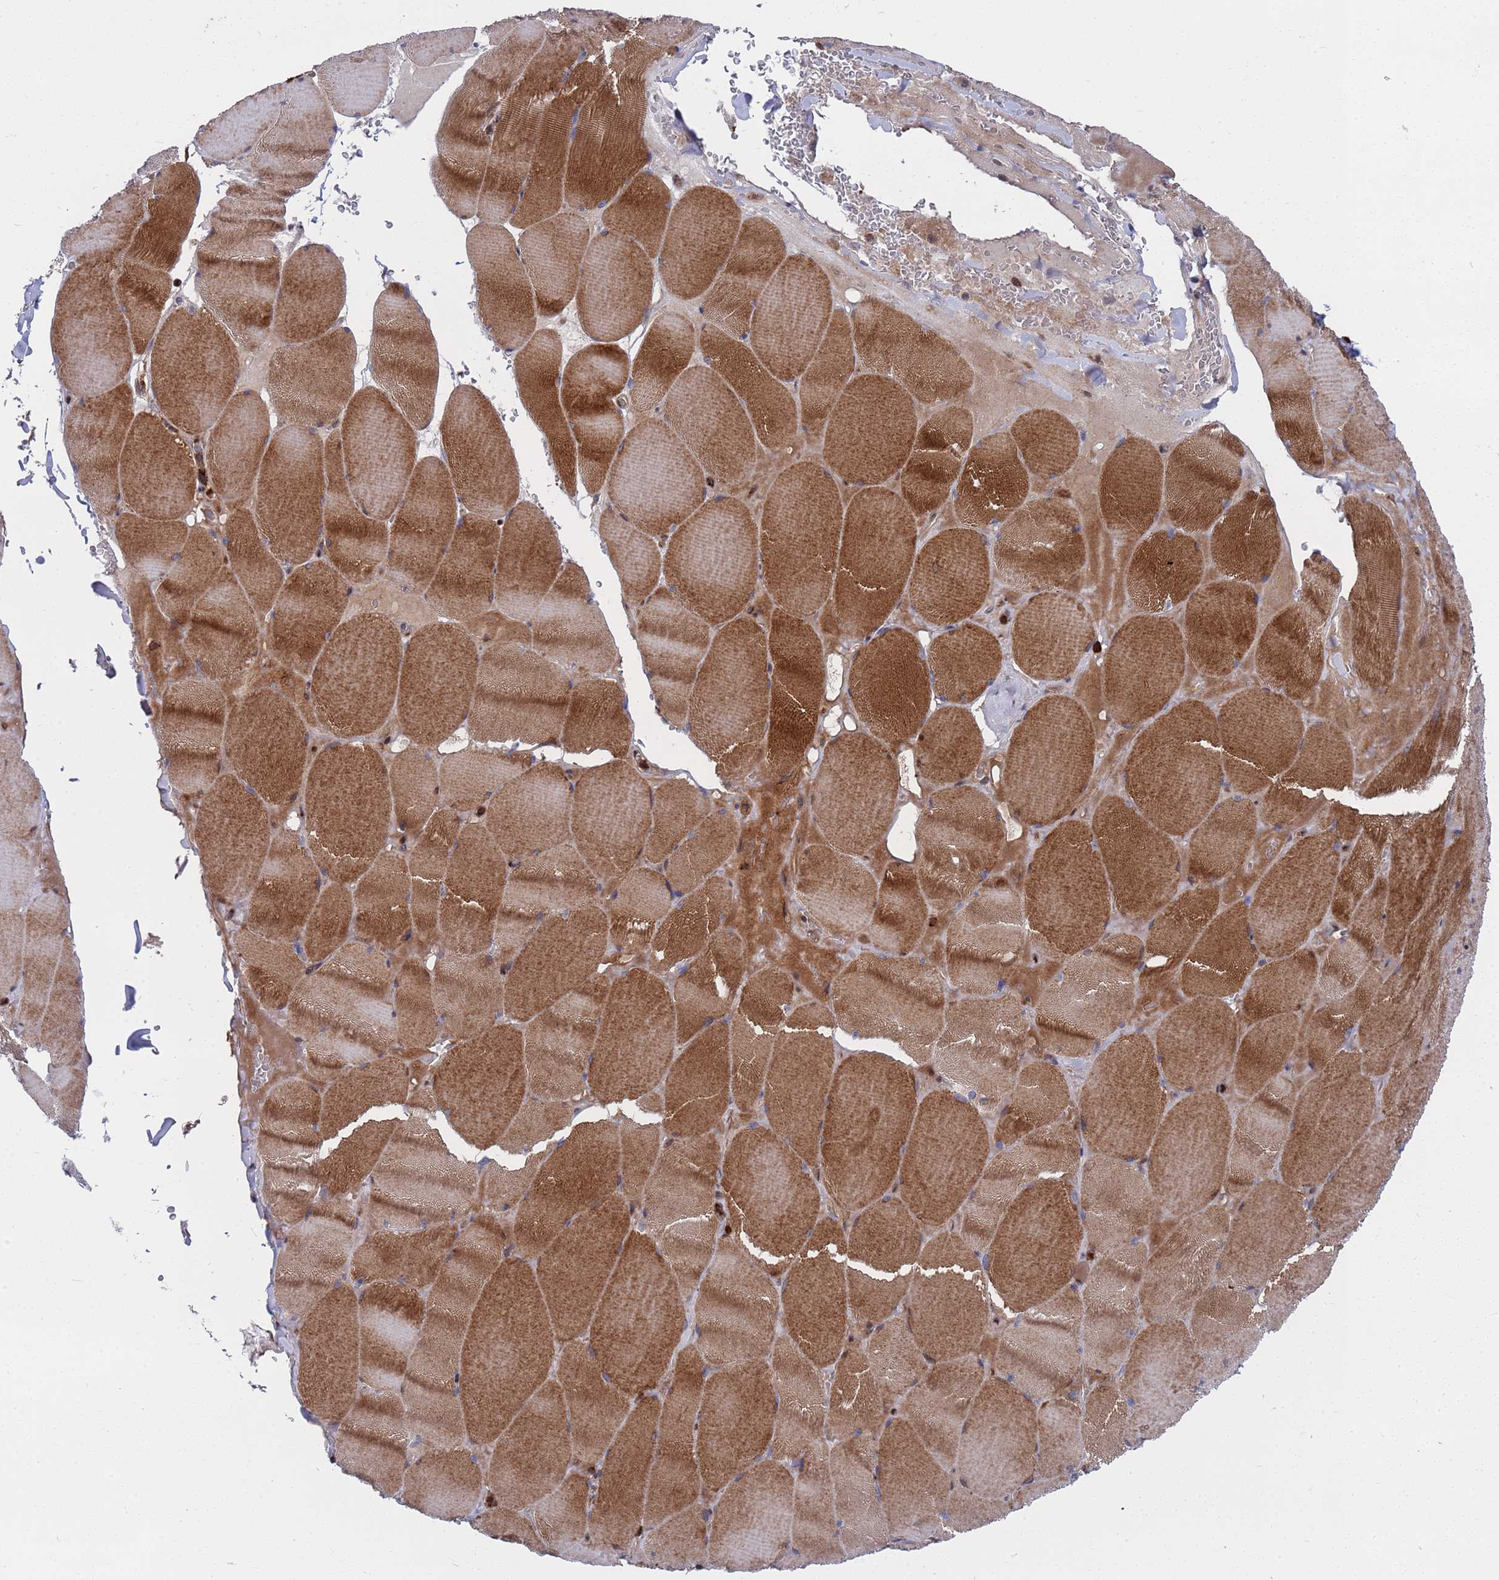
{"staining": {"intensity": "strong", "quantity": ">75%", "location": "cytoplasmic/membranous"}, "tissue": "skeletal muscle", "cell_type": "Myocytes", "image_type": "normal", "snomed": [{"axis": "morphology", "description": "Normal tissue, NOS"}, {"axis": "topography", "description": "Skeletal muscle"}, {"axis": "topography", "description": "Head-Neck"}], "caption": "Myocytes show high levels of strong cytoplasmic/membranous staining in approximately >75% of cells in benign human skeletal muscle.", "gene": "TMBIM6", "patient": {"sex": "male", "age": 66}}